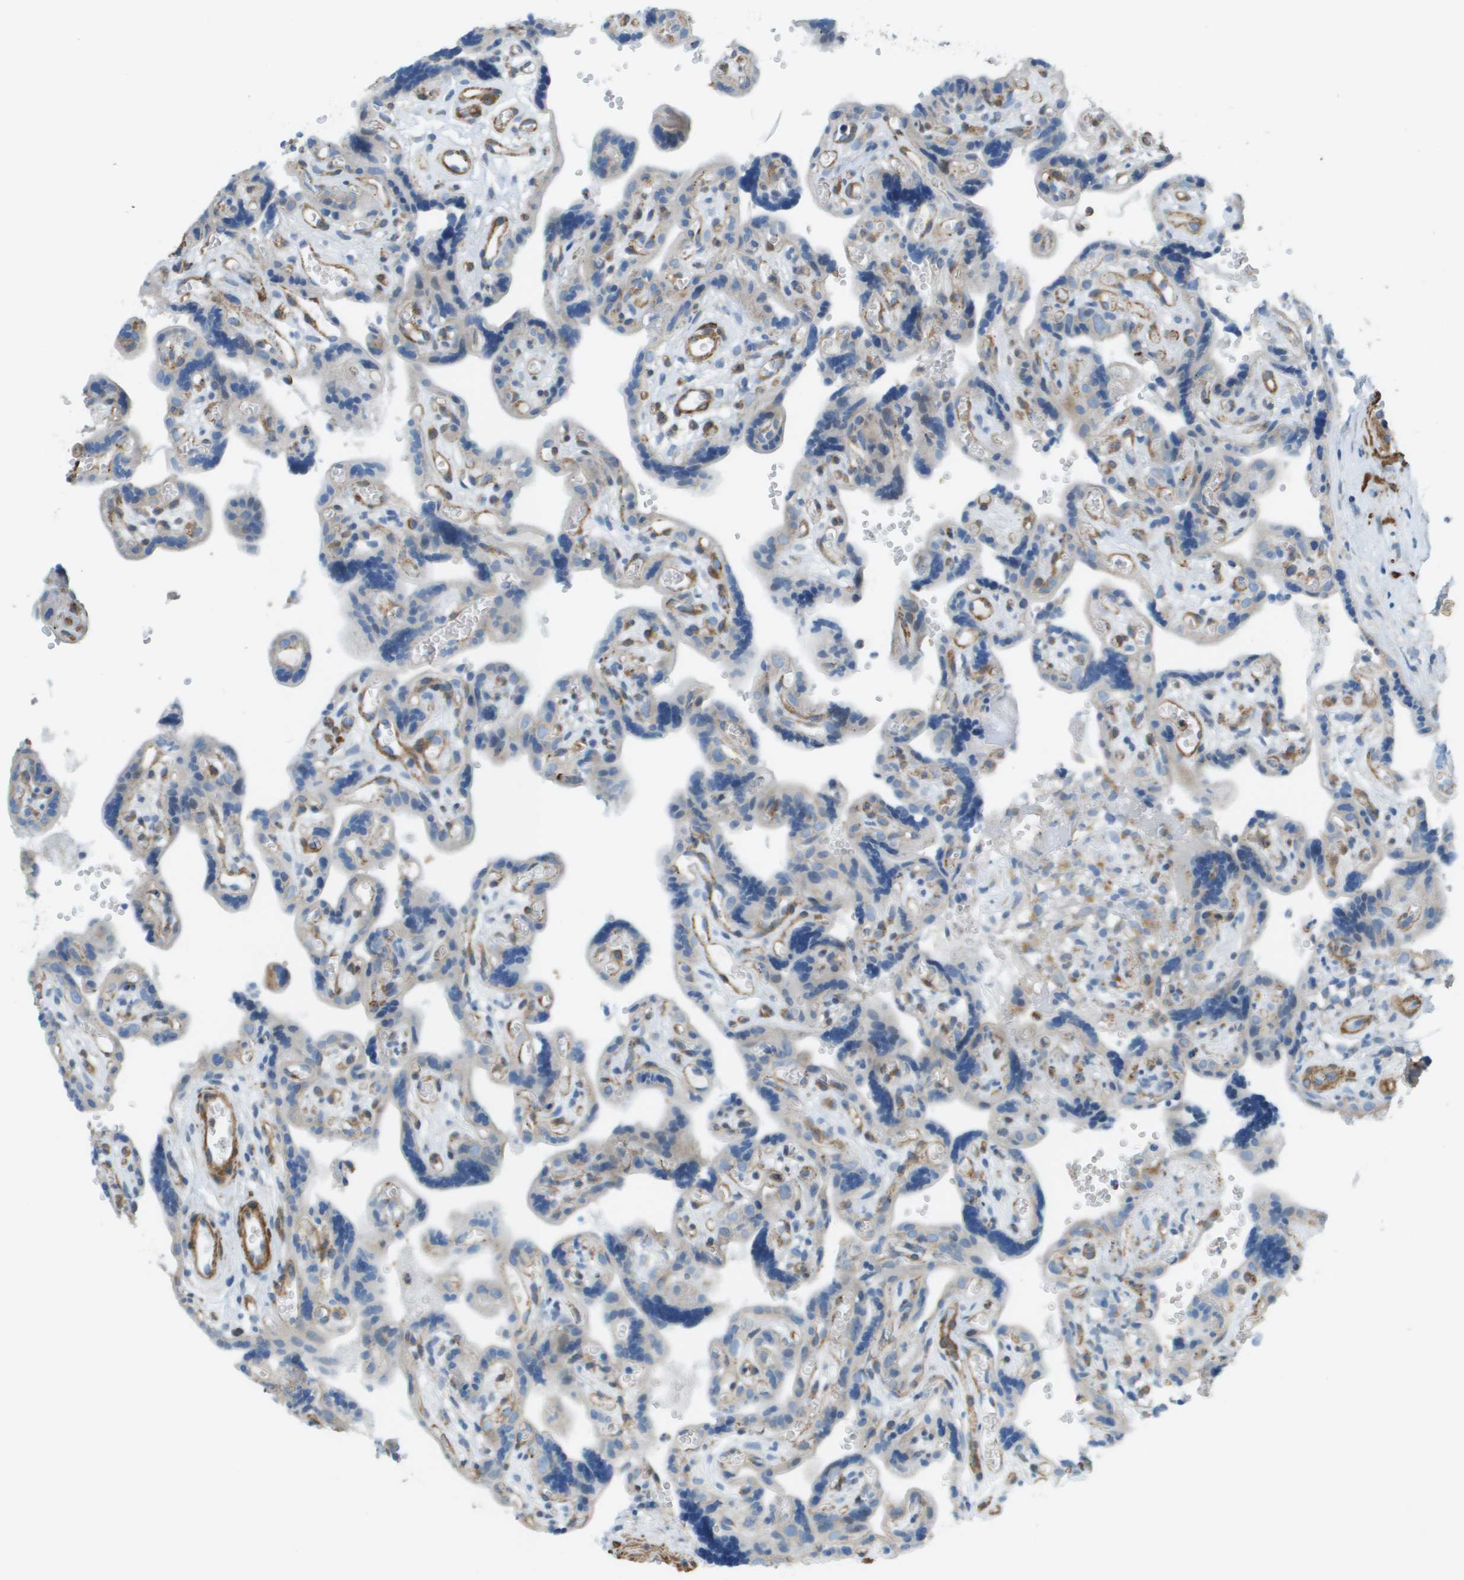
{"staining": {"intensity": "negative", "quantity": "none", "location": "none"}, "tissue": "placenta", "cell_type": "Decidual cells", "image_type": "normal", "snomed": [{"axis": "morphology", "description": "Normal tissue, NOS"}, {"axis": "topography", "description": "Placenta"}], "caption": "IHC photomicrograph of unremarkable placenta: human placenta stained with DAB reveals no significant protein positivity in decidual cells.", "gene": "MYH11", "patient": {"sex": "female", "age": 30}}